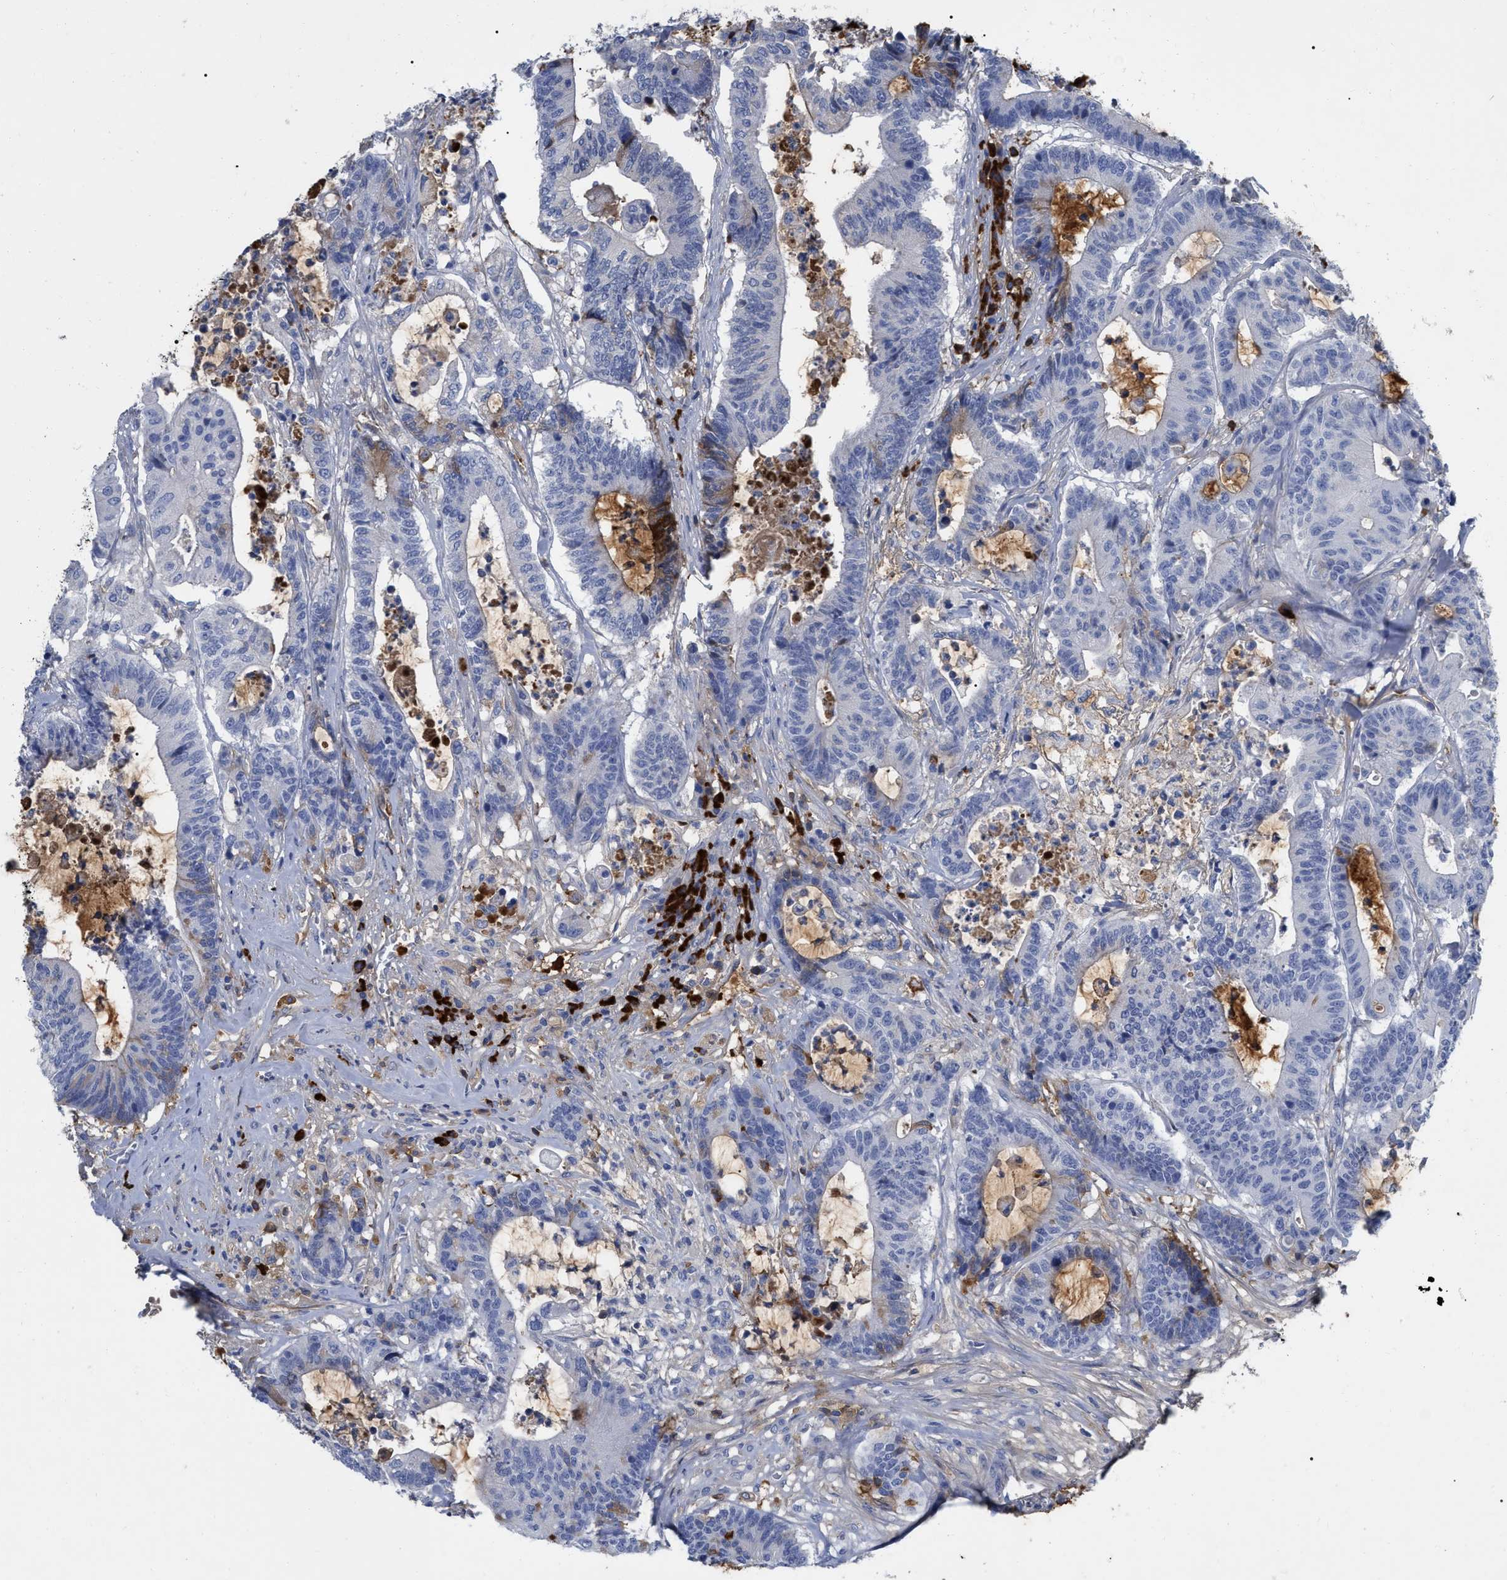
{"staining": {"intensity": "negative", "quantity": "none", "location": "none"}, "tissue": "colorectal cancer", "cell_type": "Tumor cells", "image_type": "cancer", "snomed": [{"axis": "morphology", "description": "Adenocarcinoma, NOS"}, {"axis": "topography", "description": "Colon"}], "caption": "A high-resolution micrograph shows immunohistochemistry staining of colorectal cancer (adenocarcinoma), which reveals no significant positivity in tumor cells.", "gene": "IGHV5-51", "patient": {"sex": "female", "age": 84}}